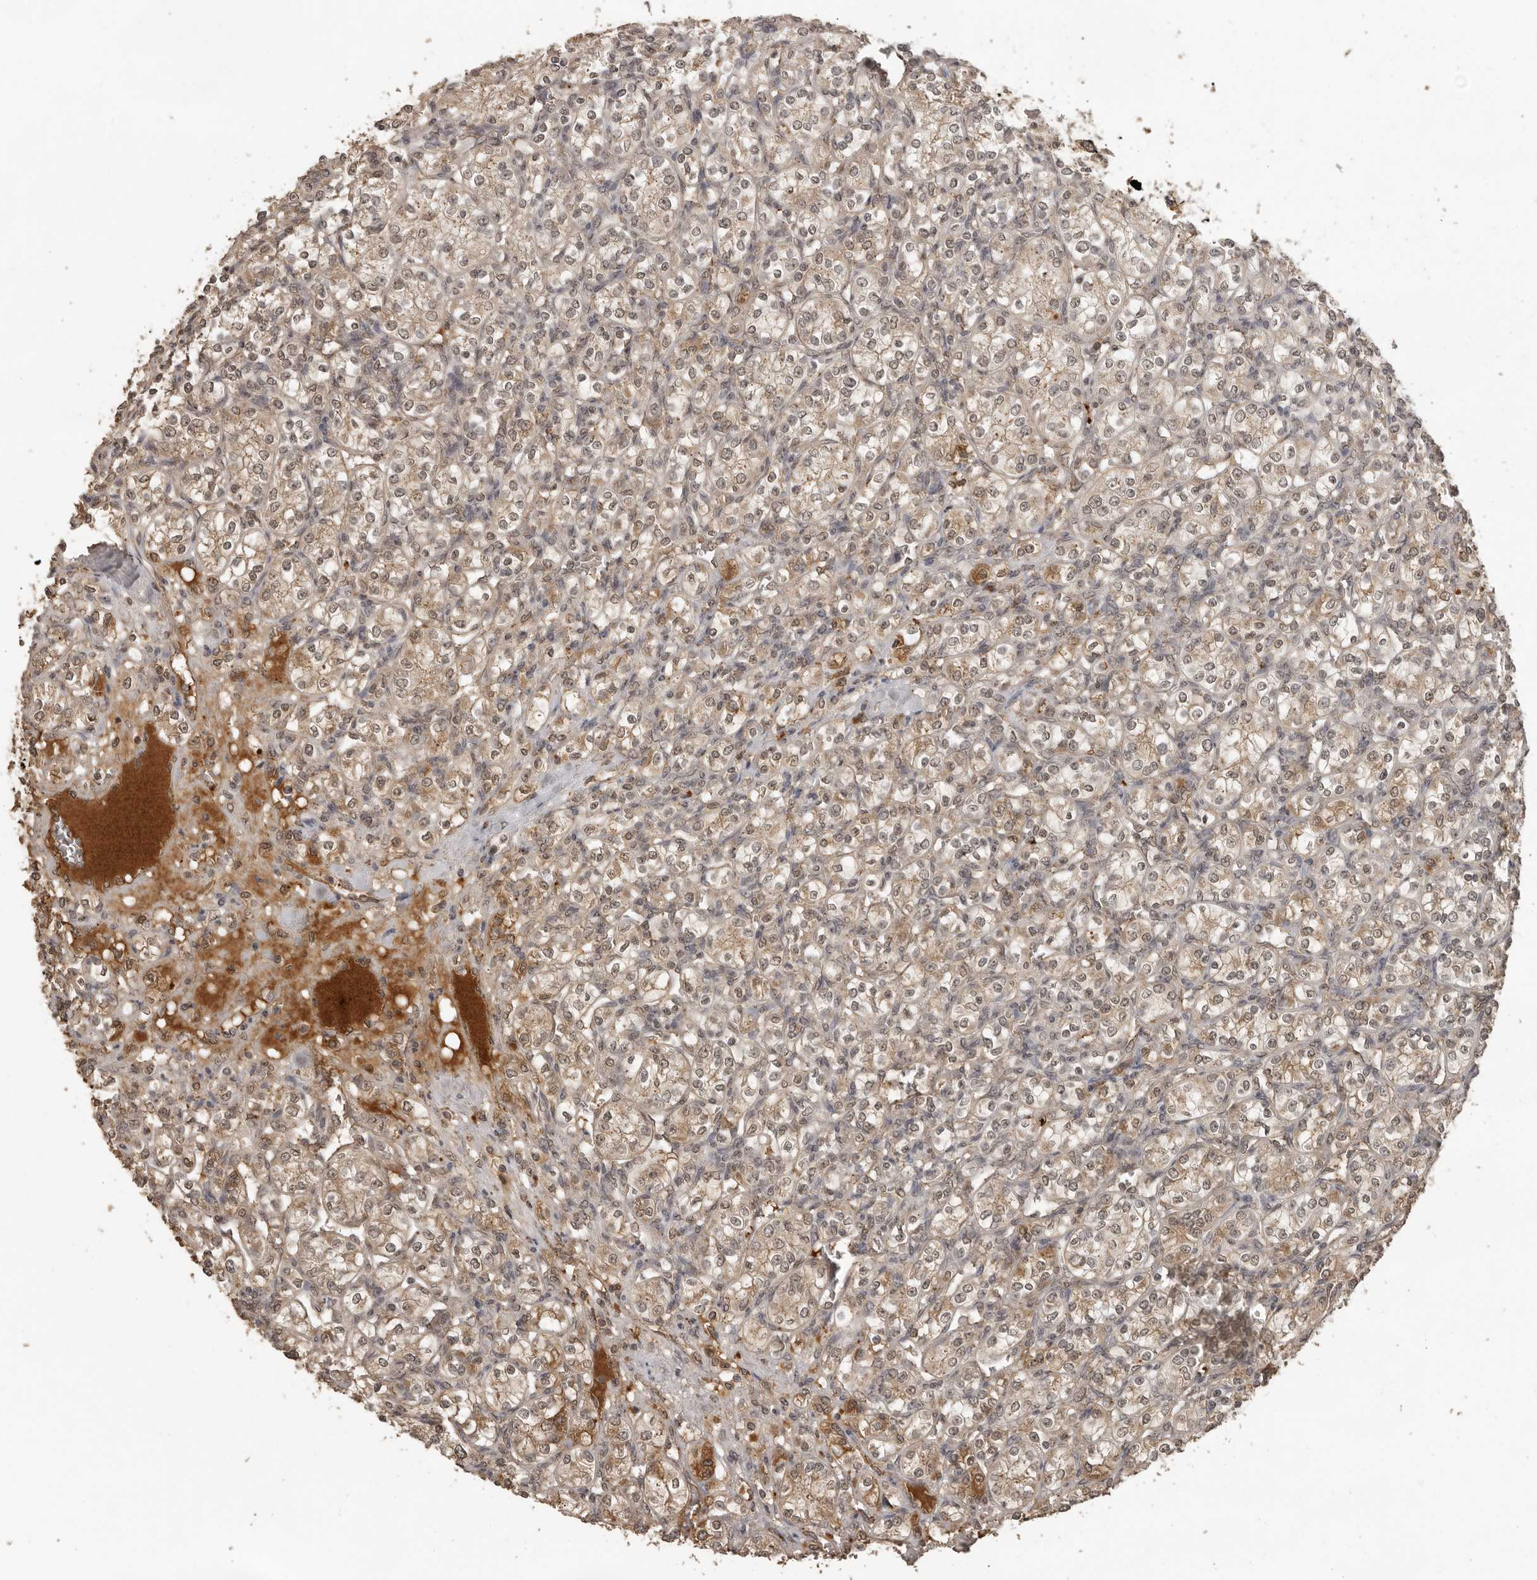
{"staining": {"intensity": "weak", "quantity": ">75%", "location": "cytoplasmic/membranous,nuclear"}, "tissue": "renal cancer", "cell_type": "Tumor cells", "image_type": "cancer", "snomed": [{"axis": "morphology", "description": "Adenocarcinoma, NOS"}, {"axis": "topography", "description": "Kidney"}], "caption": "About >75% of tumor cells in adenocarcinoma (renal) demonstrate weak cytoplasmic/membranous and nuclear protein staining as visualized by brown immunohistochemical staining.", "gene": "CTF1", "patient": {"sex": "male", "age": 77}}